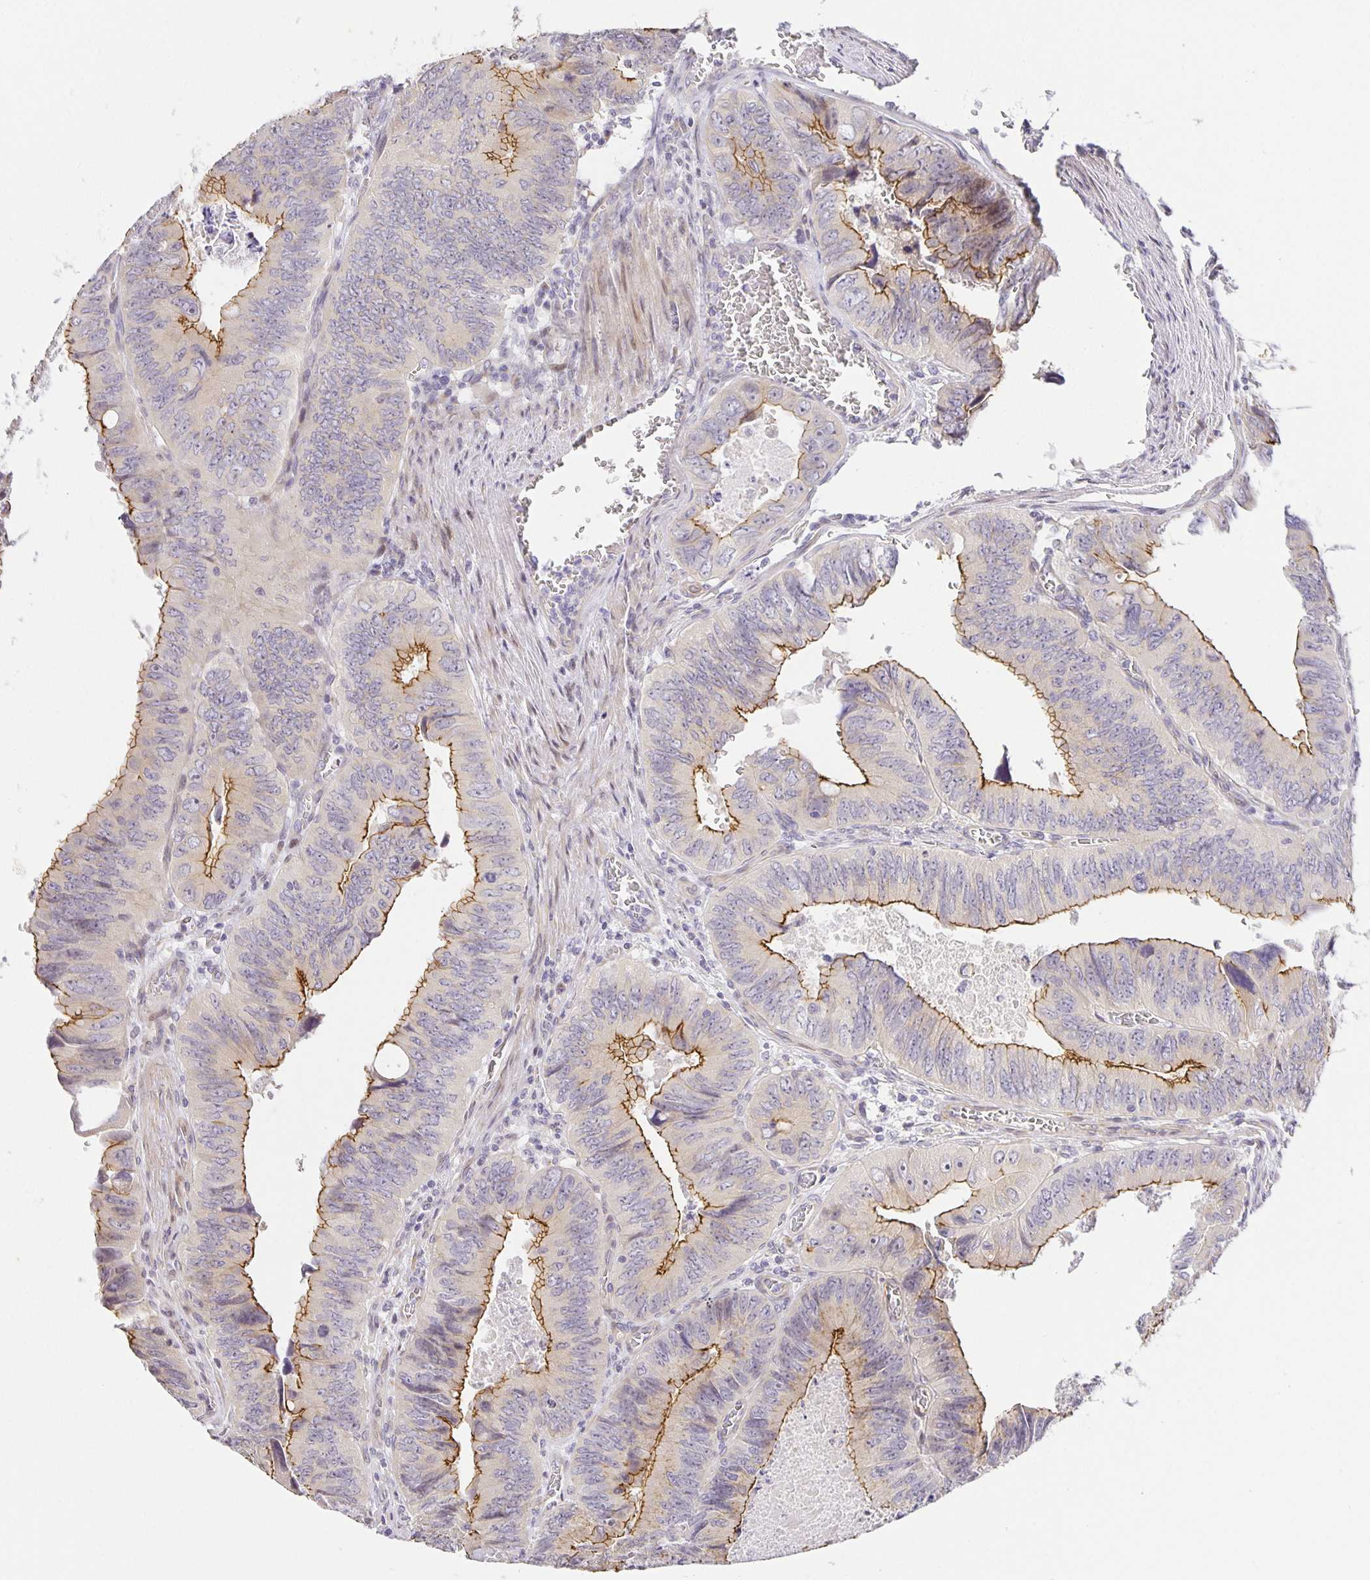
{"staining": {"intensity": "moderate", "quantity": "25%-75%", "location": "cytoplasmic/membranous"}, "tissue": "colorectal cancer", "cell_type": "Tumor cells", "image_type": "cancer", "snomed": [{"axis": "morphology", "description": "Adenocarcinoma, NOS"}, {"axis": "topography", "description": "Colon"}], "caption": "Moderate cytoplasmic/membranous staining is identified in approximately 25%-75% of tumor cells in adenocarcinoma (colorectal).", "gene": "TJP3", "patient": {"sex": "female", "age": 84}}